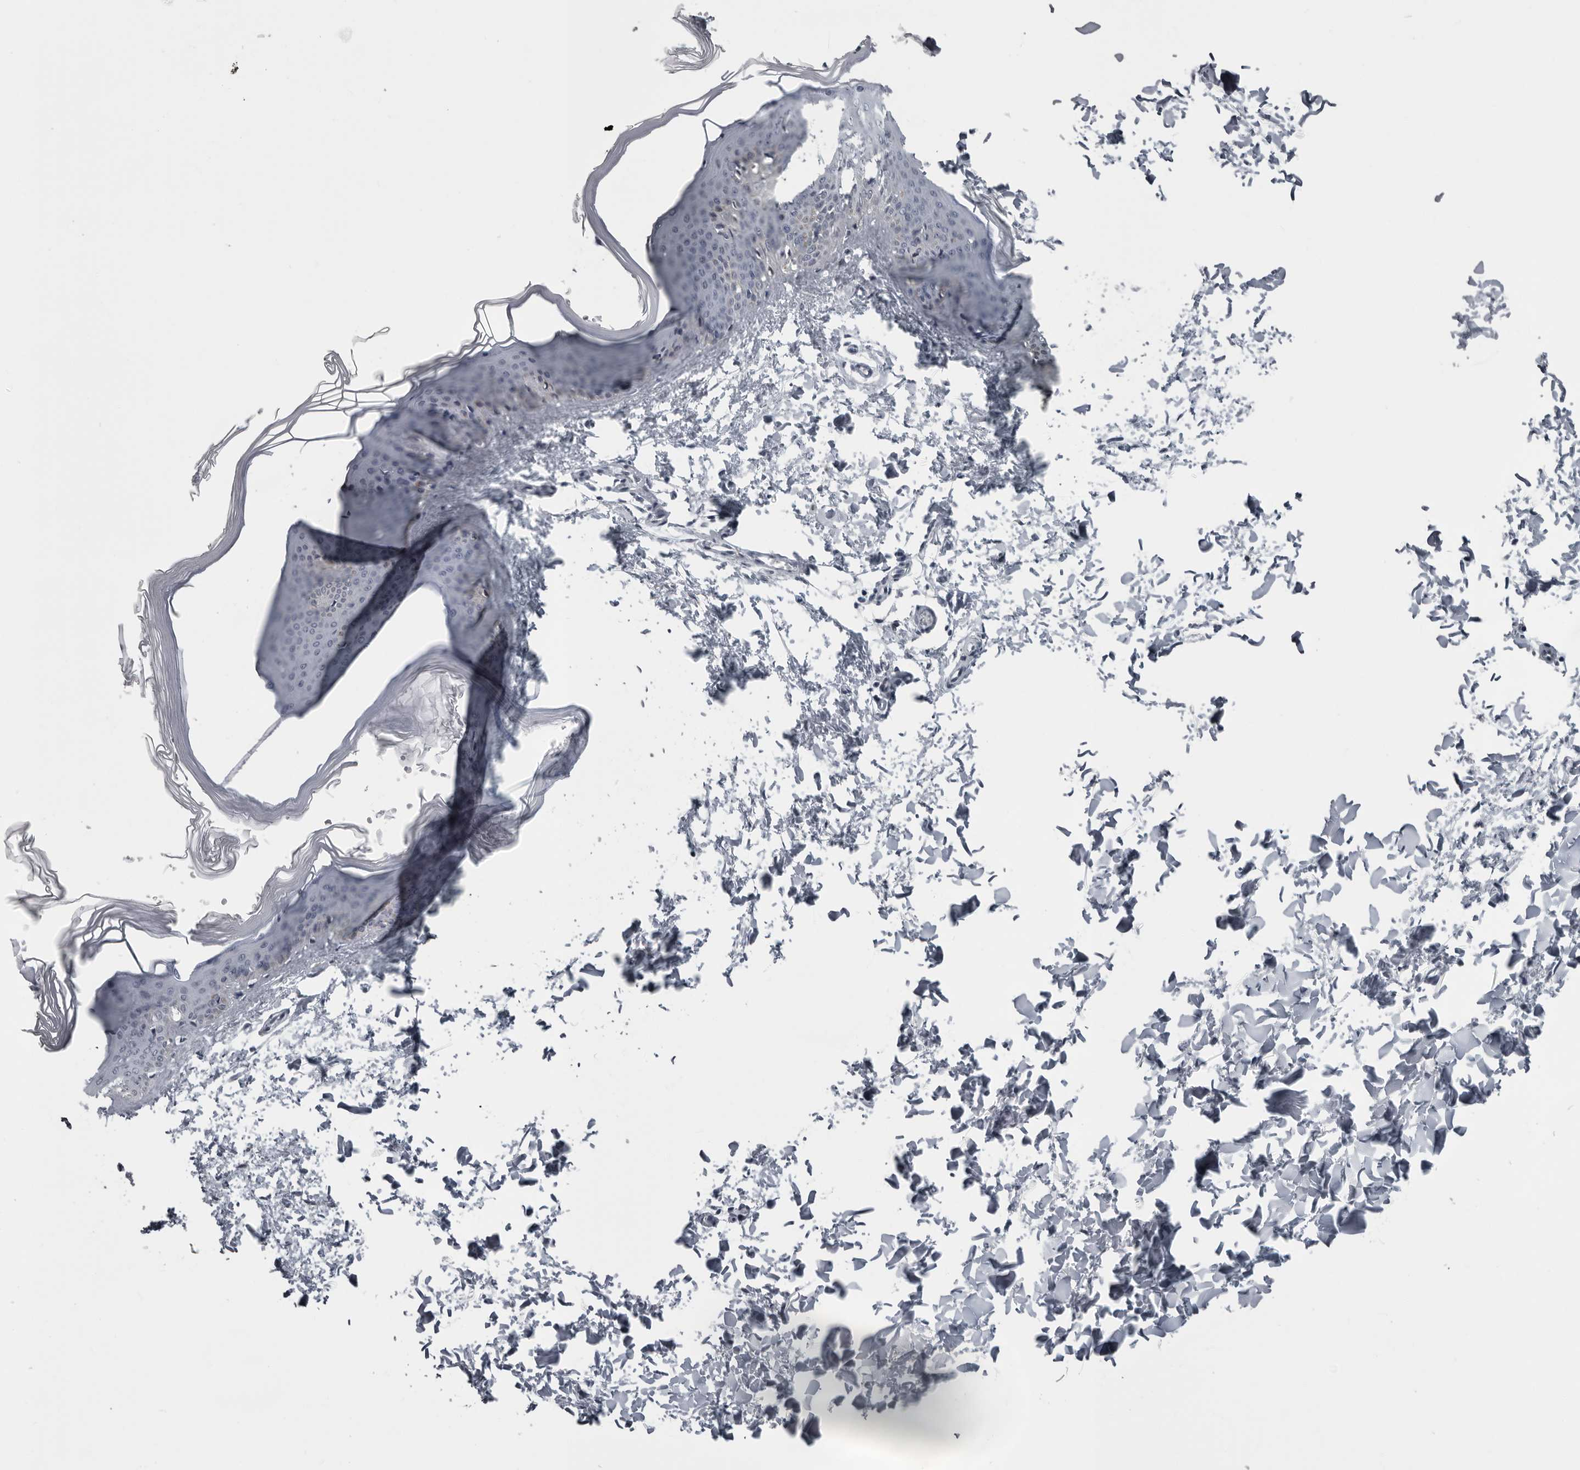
{"staining": {"intensity": "negative", "quantity": "none", "location": "none"}, "tissue": "skin", "cell_type": "Fibroblasts", "image_type": "normal", "snomed": [{"axis": "morphology", "description": "Normal tissue, NOS"}, {"axis": "topography", "description": "Skin"}], "caption": "The immunohistochemistry (IHC) photomicrograph has no significant expression in fibroblasts of skin. Nuclei are stained in blue.", "gene": "LZIC", "patient": {"sex": "female", "age": 27}}